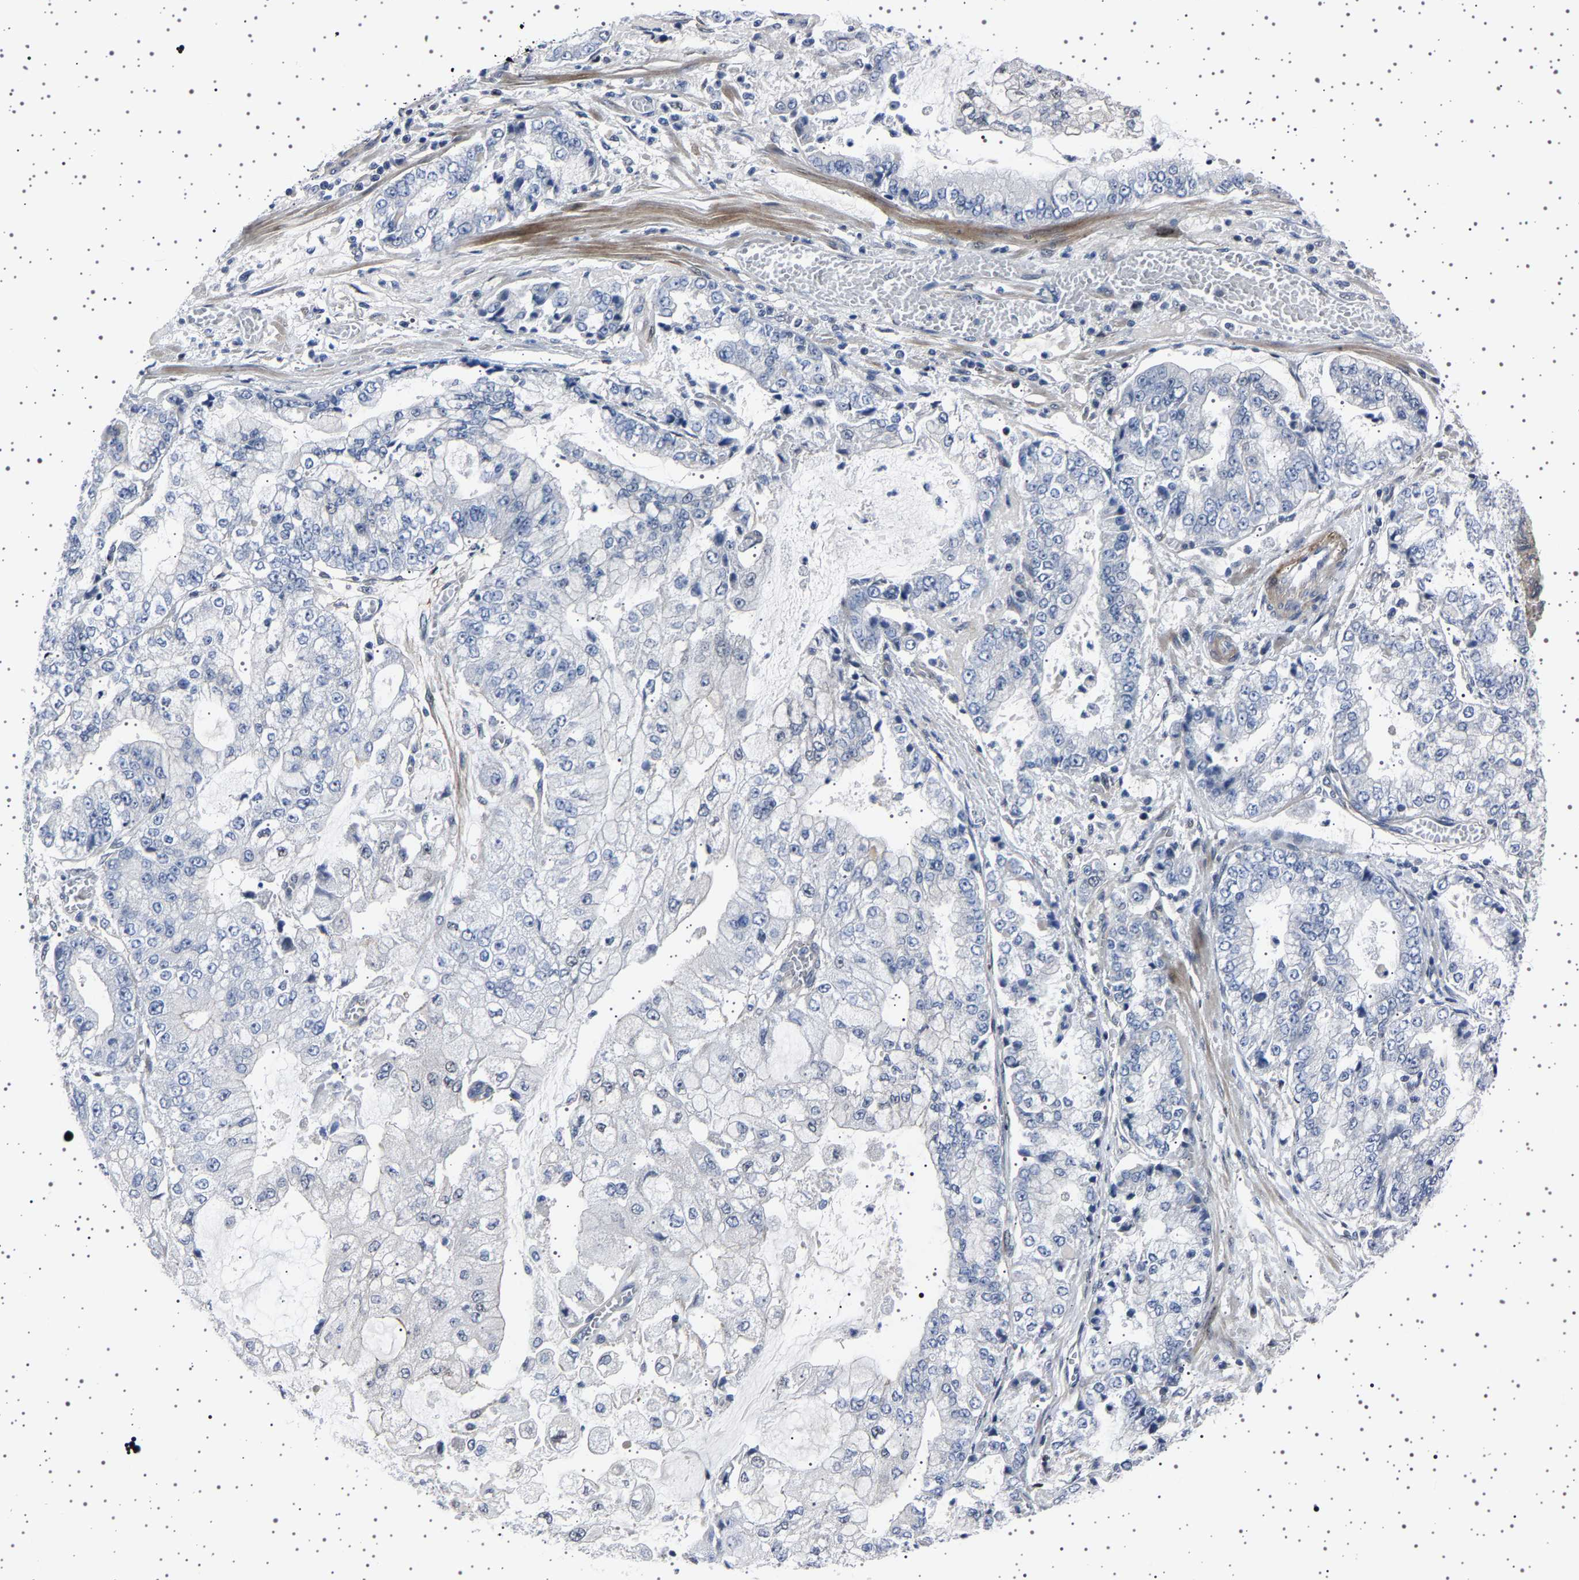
{"staining": {"intensity": "negative", "quantity": "none", "location": "none"}, "tissue": "stomach cancer", "cell_type": "Tumor cells", "image_type": "cancer", "snomed": [{"axis": "morphology", "description": "Adenocarcinoma, NOS"}, {"axis": "topography", "description": "Stomach"}], "caption": "The histopathology image demonstrates no staining of tumor cells in adenocarcinoma (stomach). The staining is performed using DAB brown chromogen with nuclei counter-stained in using hematoxylin.", "gene": "PAK5", "patient": {"sex": "male", "age": 76}}